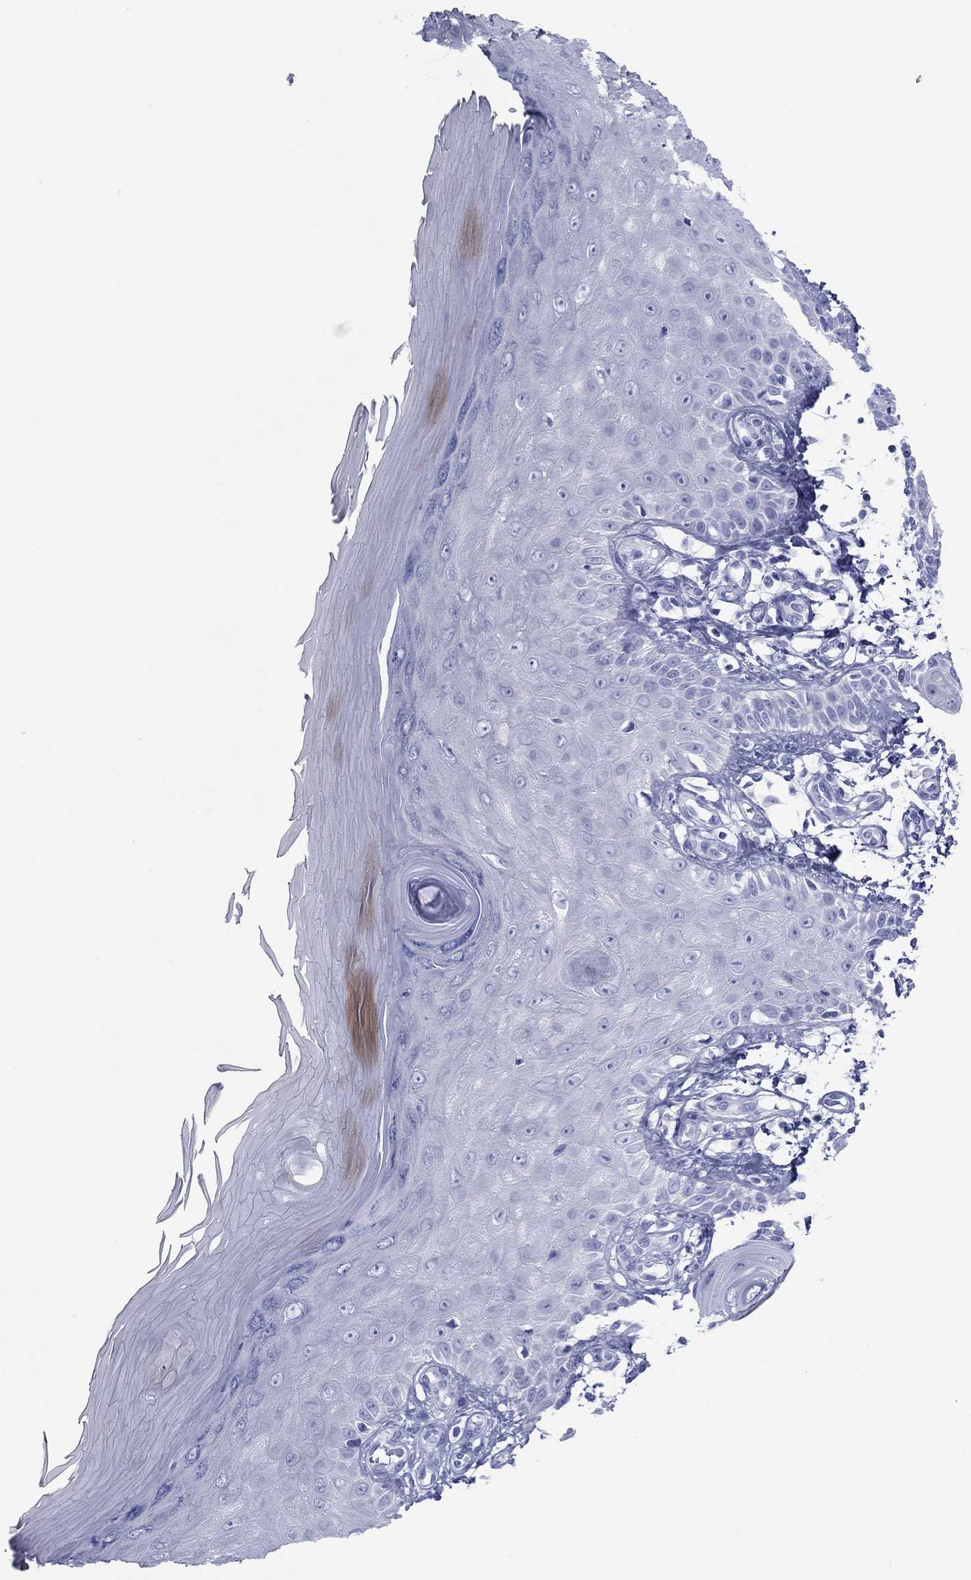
{"staining": {"intensity": "negative", "quantity": "none", "location": "none"}, "tissue": "skin", "cell_type": "Fibroblasts", "image_type": "normal", "snomed": [{"axis": "morphology", "description": "Normal tissue, NOS"}, {"axis": "morphology", "description": "Inflammation, NOS"}, {"axis": "morphology", "description": "Fibrosis, NOS"}, {"axis": "topography", "description": "Skin"}], "caption": "A micrograph of skin stained for a protein reveals no brown staining in fibroblasts.", "gene": "ATP4A", "patient": {"sex": "male", "age": 71}}